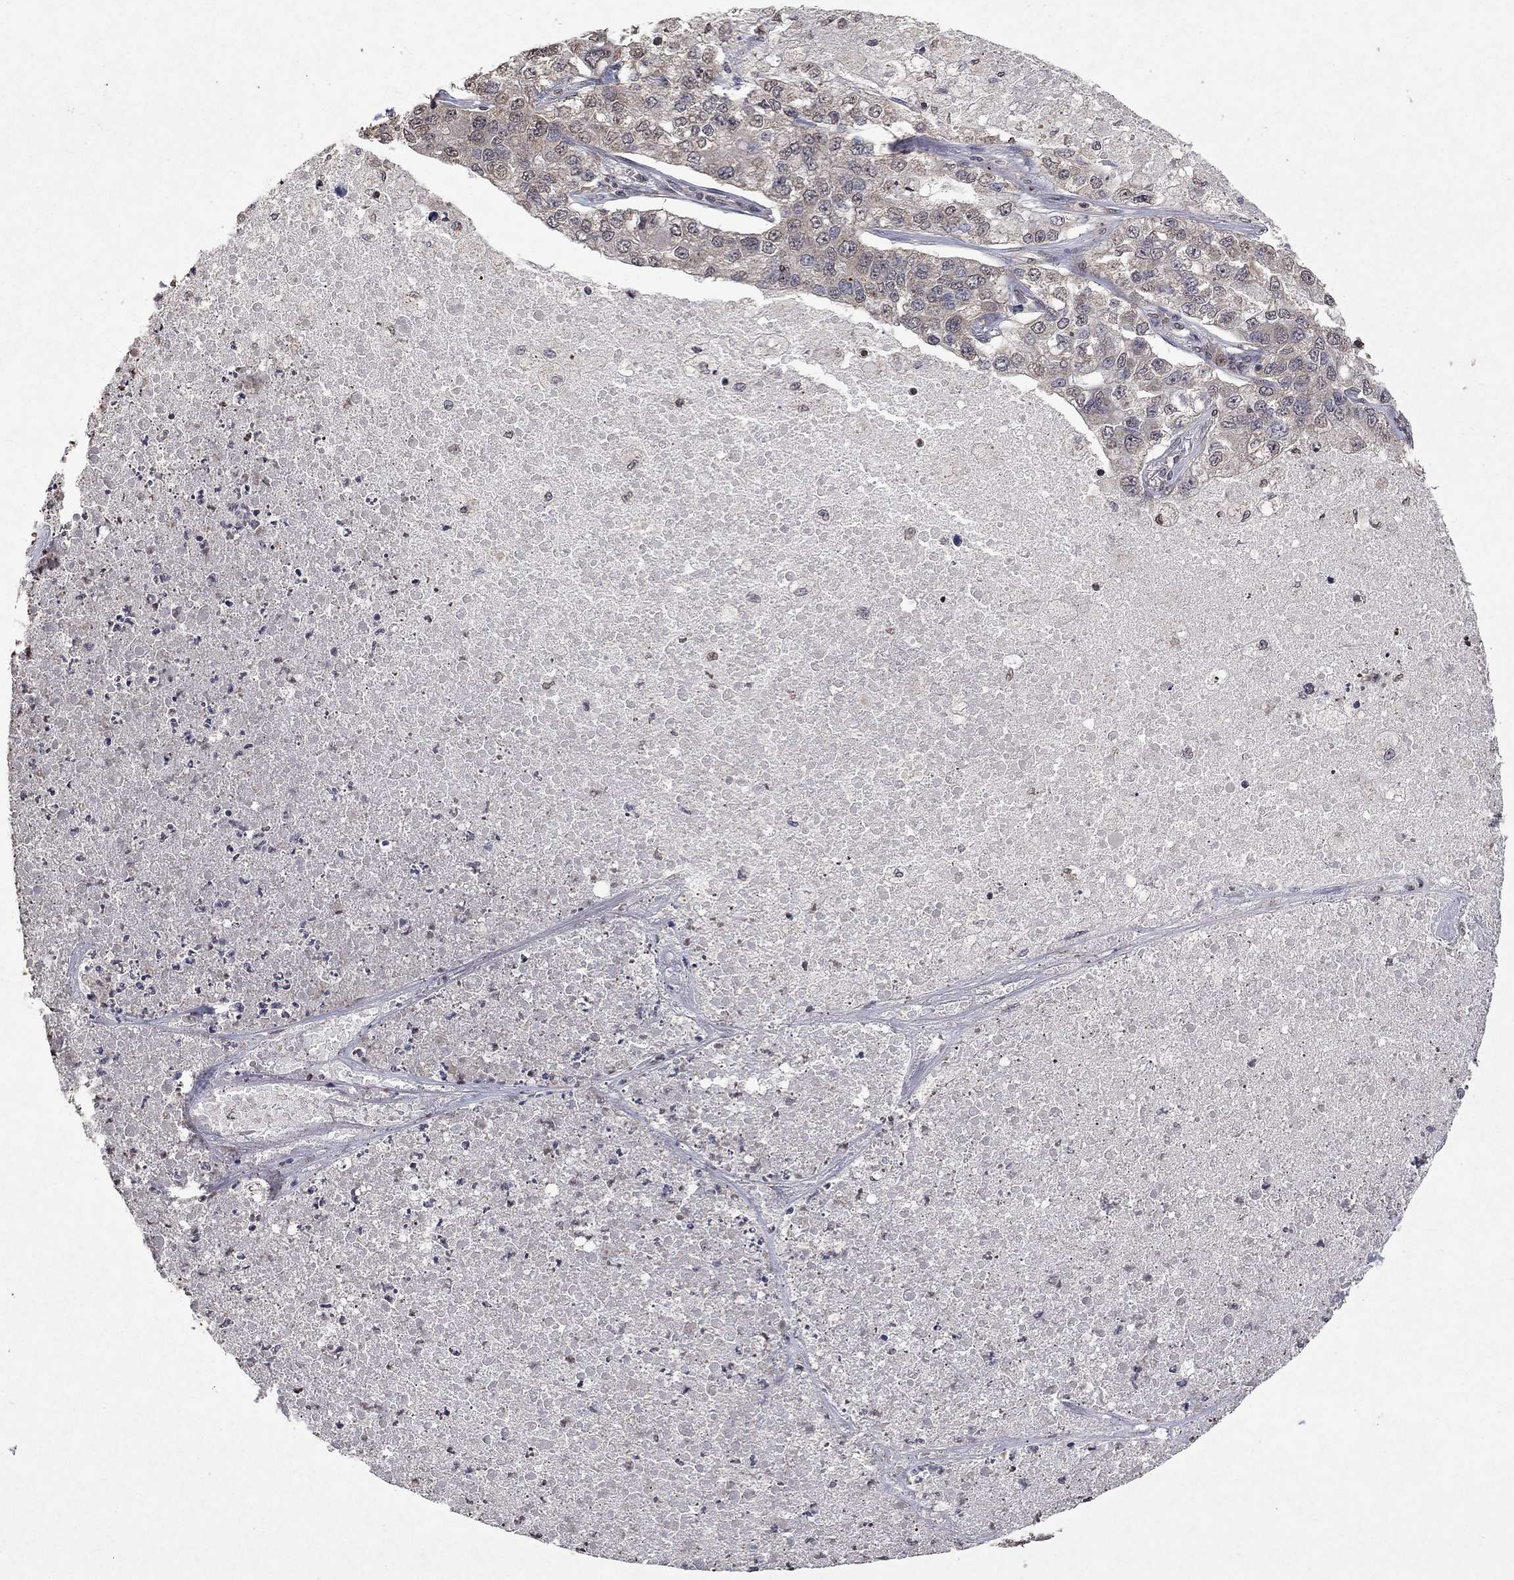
{"staining": {"intensity": "weak", "quantity": "25%-75%", "location": "cytoplasmic/membranous"}, "tissue": "lung cancer", "cell_type": "Tumor cells", "image_type": "cancer", "snomed": [{"axis": "morphology", "description": "Adenocarcinoma, NOS"}, {"axis": "topography", "description": "Lung"}], "caption": "Immunohistochemistry (IHC) staining of lung cancer (adenocarcinoma), which displays low levels of weak cytoplasmic/membranous positivity in about 25%-75% of tumor cells indicating weak cytoplasmic/membranous protein staining. The staining was performed using DAB (brown) for protein detection and nuclei were counterstained in hematoxylin (blue).", "gene": "TTC38", "patient": {"sex": "male", "age": 49}}